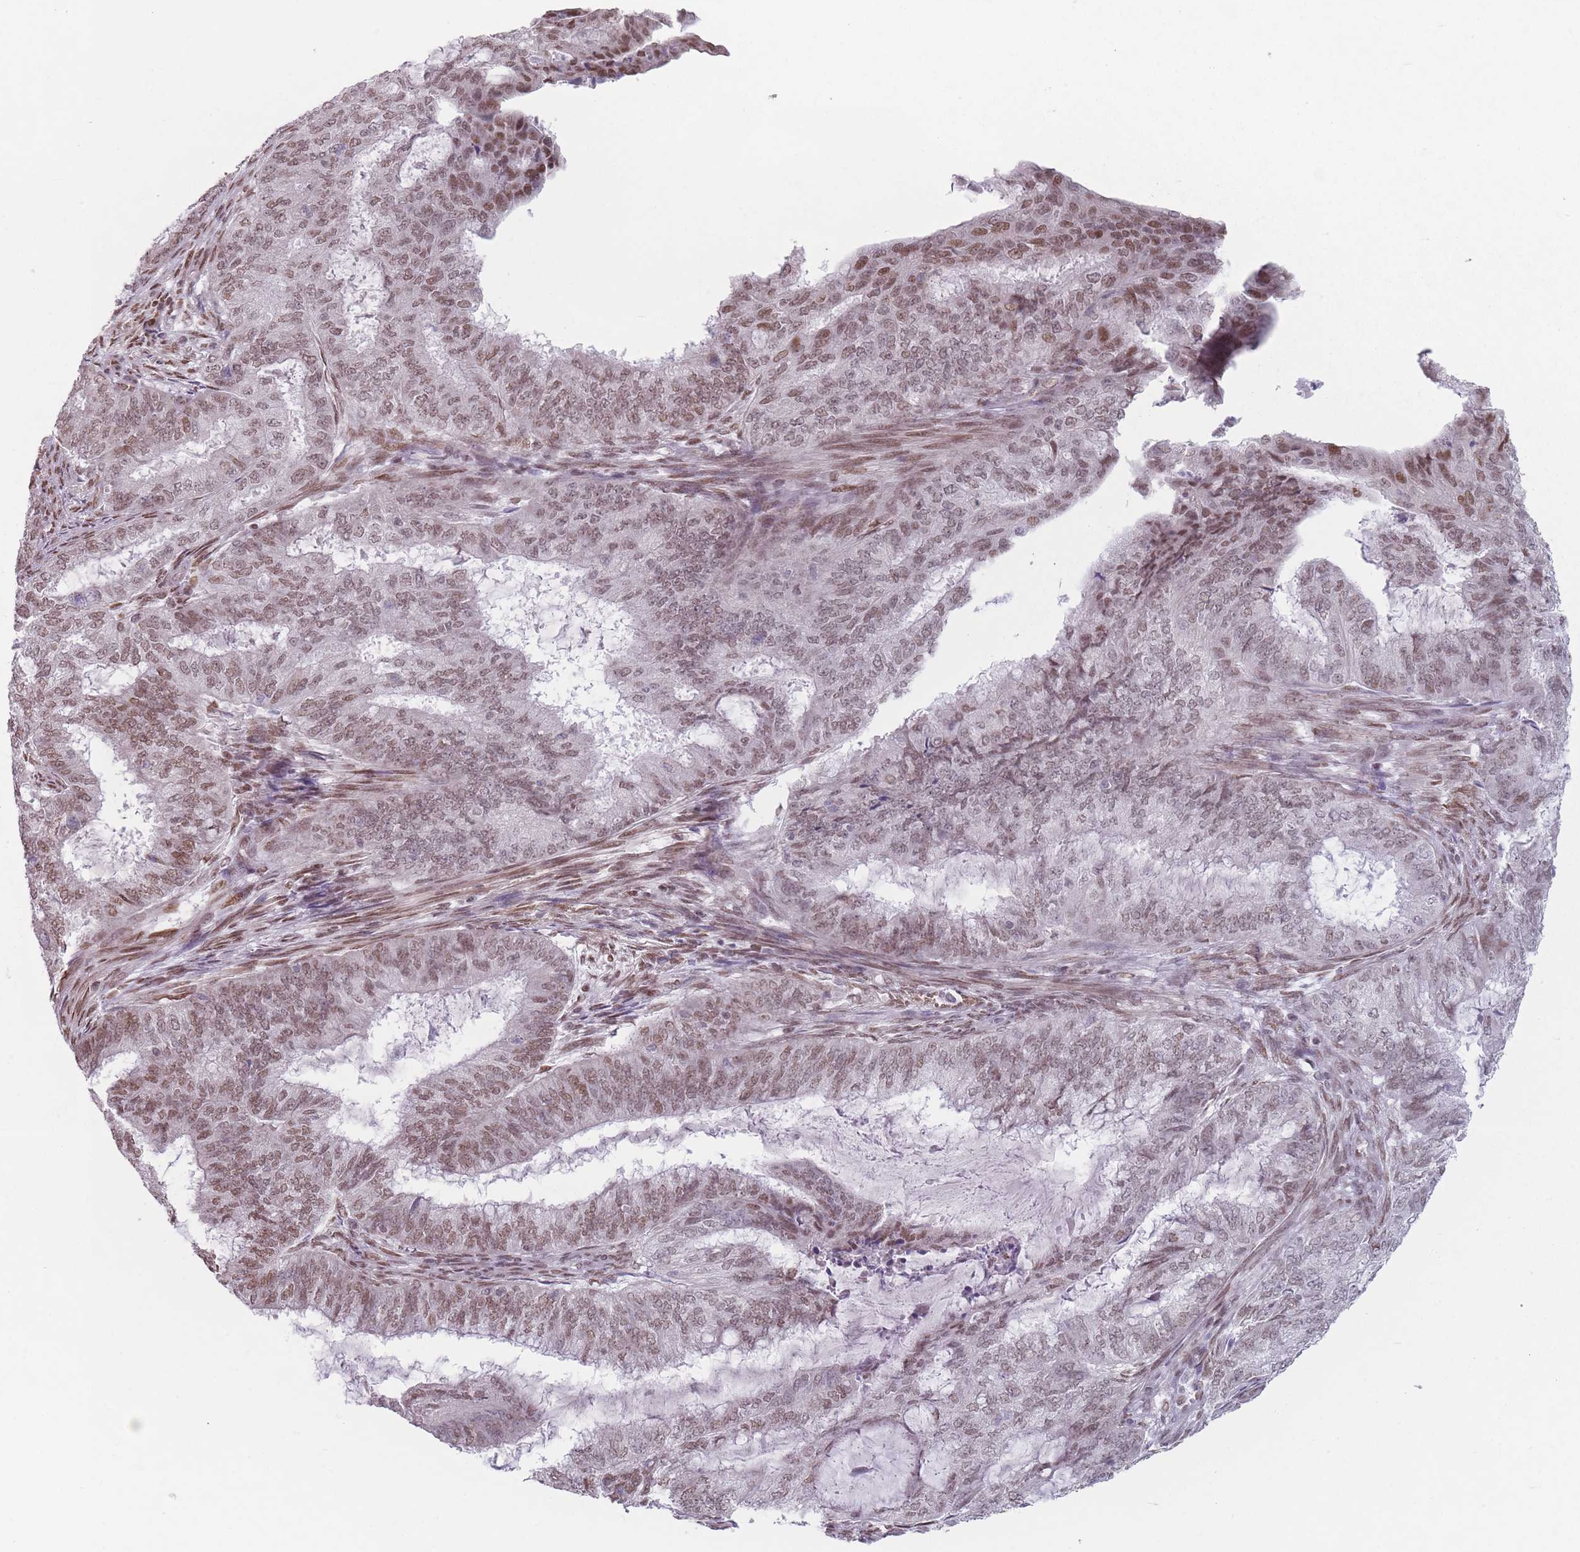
{"staining": {"intensity": "moderate", "quantity": ">75%", "location": "nuclear"}, "tissue": "endometrial cancer", "cell_type": "Tumor cells", "image_type": "cancer", "snomed": [{"axis": "morphology", "description": "Adenocarcinoma, NOS"}, {"axis": "topography", "description": "Endometrium"}], "caption": "Adenocarcinoma (endometrial) tissue demonstrates moderate nuclear expression in about >75% of tumor cells", "gene": "SH3BGRL2", "patient": {"sex": "female", "age": 51}}